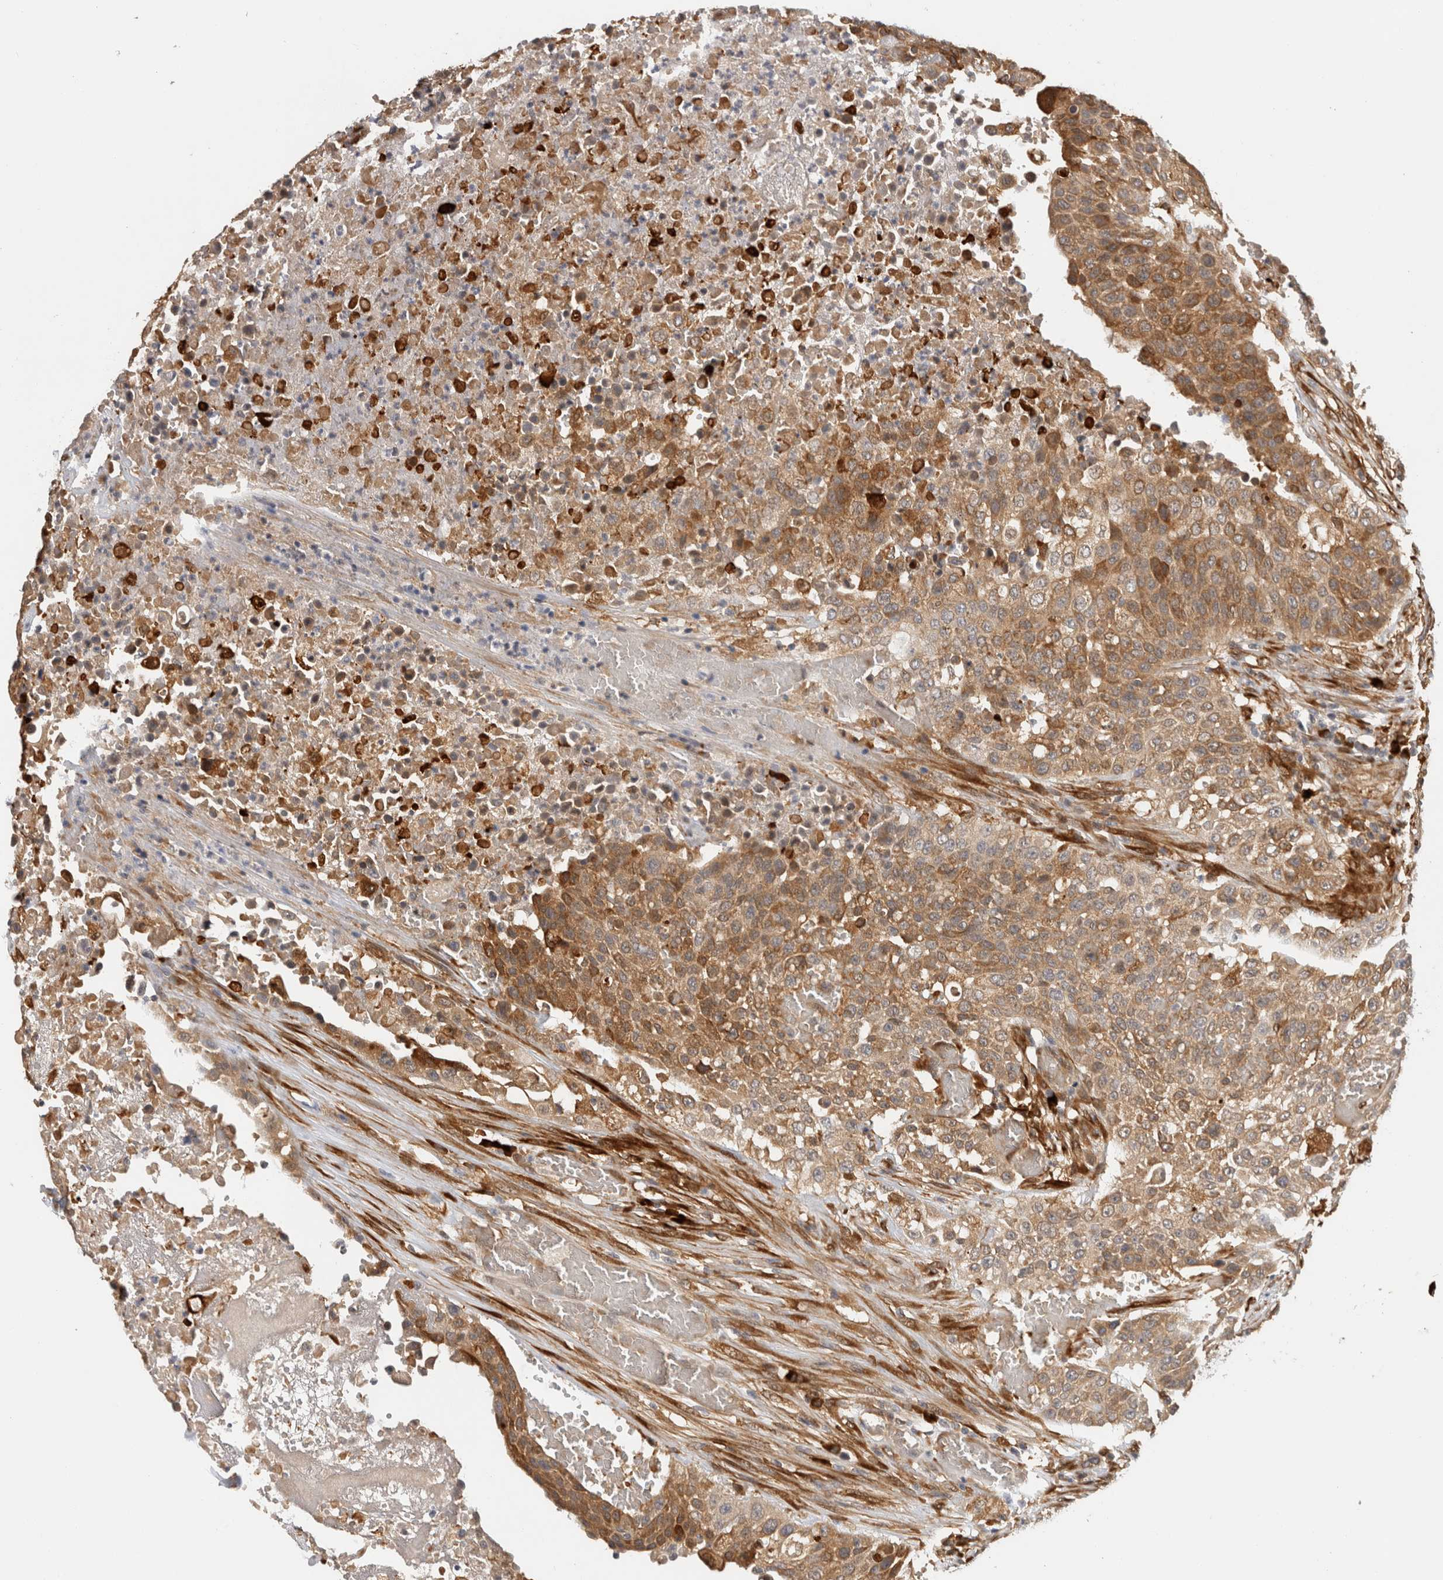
{"staining": {"intensity": "moderate", "quantity": ">75%", "location": "cytoplasmic/membranous"}, "tissue": "urothelial cancer", "cell_type": "Tumor cells", "image_type": "cancer", "snomed": [{"axis": "morphology", "description": "Urothelial carcinoma, High grade"}, {"axis": "topography", "description": "Urinary bladder"}], "caption": "Urothelial cancer tissue demonstrates moderate cytoplasmic/membranous positivity in about >75% of tumor cells, visualized by immunohistochemistry. (brown staining indicates protein expression, while blue staining denotes nuclei).", "gene": "APOL2", "patient": {"sex": "male", "age": 74}}